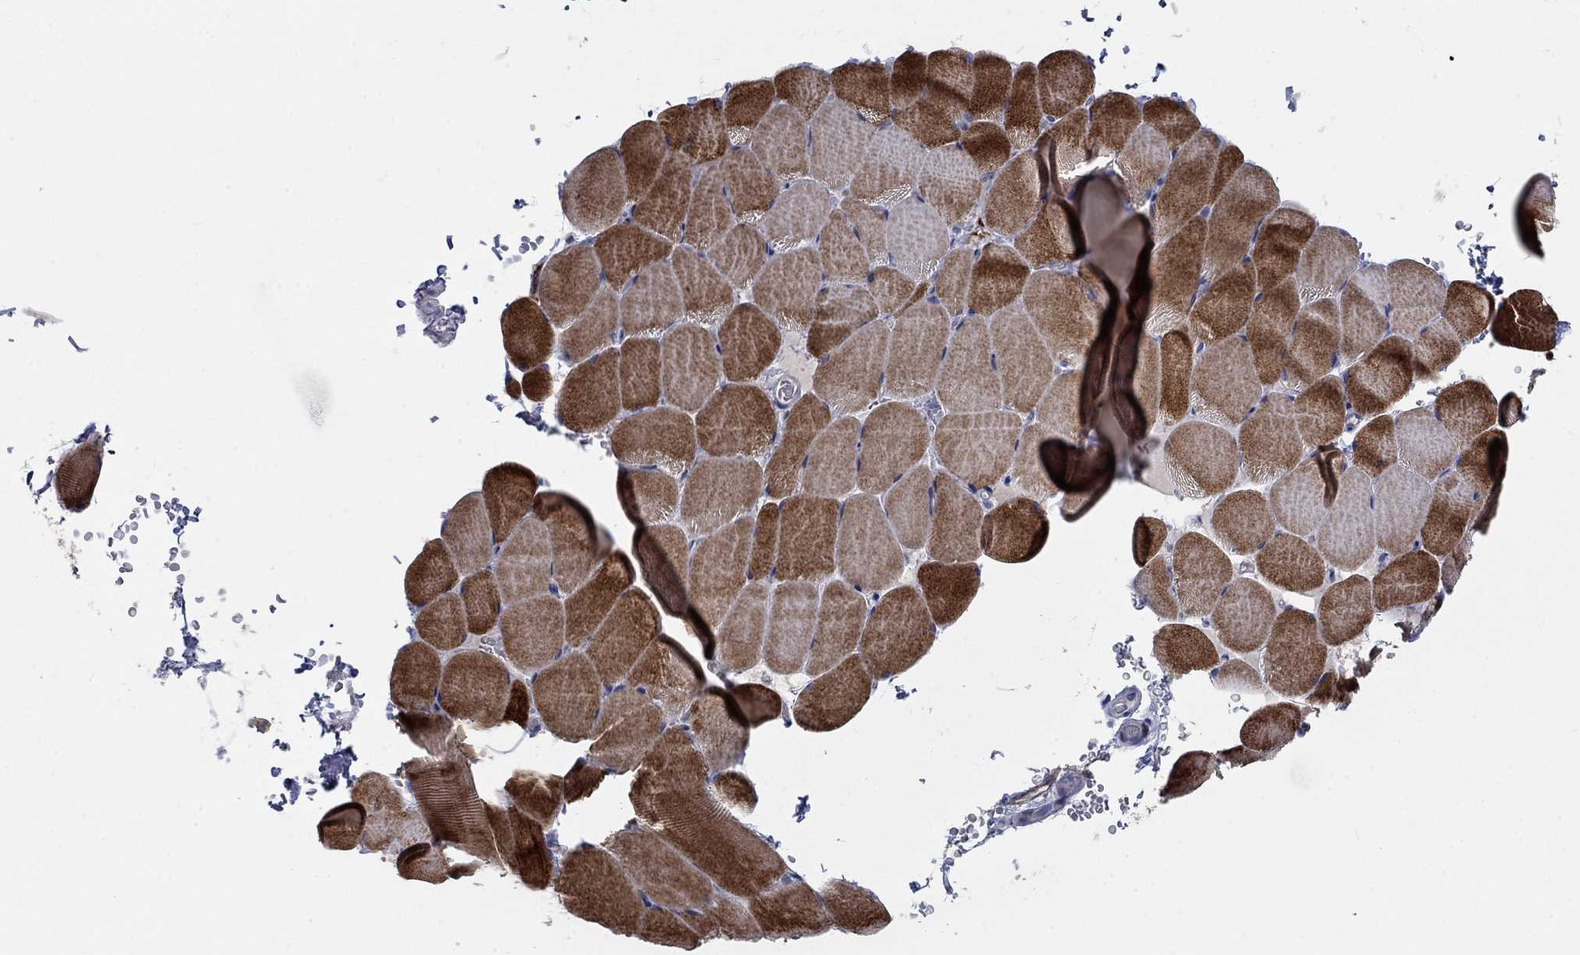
{"staining": {"intensity": "strong", "quantity": ">75%", "location": "cytoplasmic/membranous"}, "tissue": "skeletal muscle", "cell_type": "Myocytes", "image_type": "normal", "snomed": [{"axis": "morphology", "description": "Normal tissue, NOS"}, {"axis": "topography", "description": "Skeletal muscle"}], "caption": "Unremarkable skeletal muscle displays strong cytoplasmic/membranous expression in about >75% of myocytes, visualized by immunohistochemistry.", "gene": "TMEM249", "patient": {"sex": "female", "age": 37}}